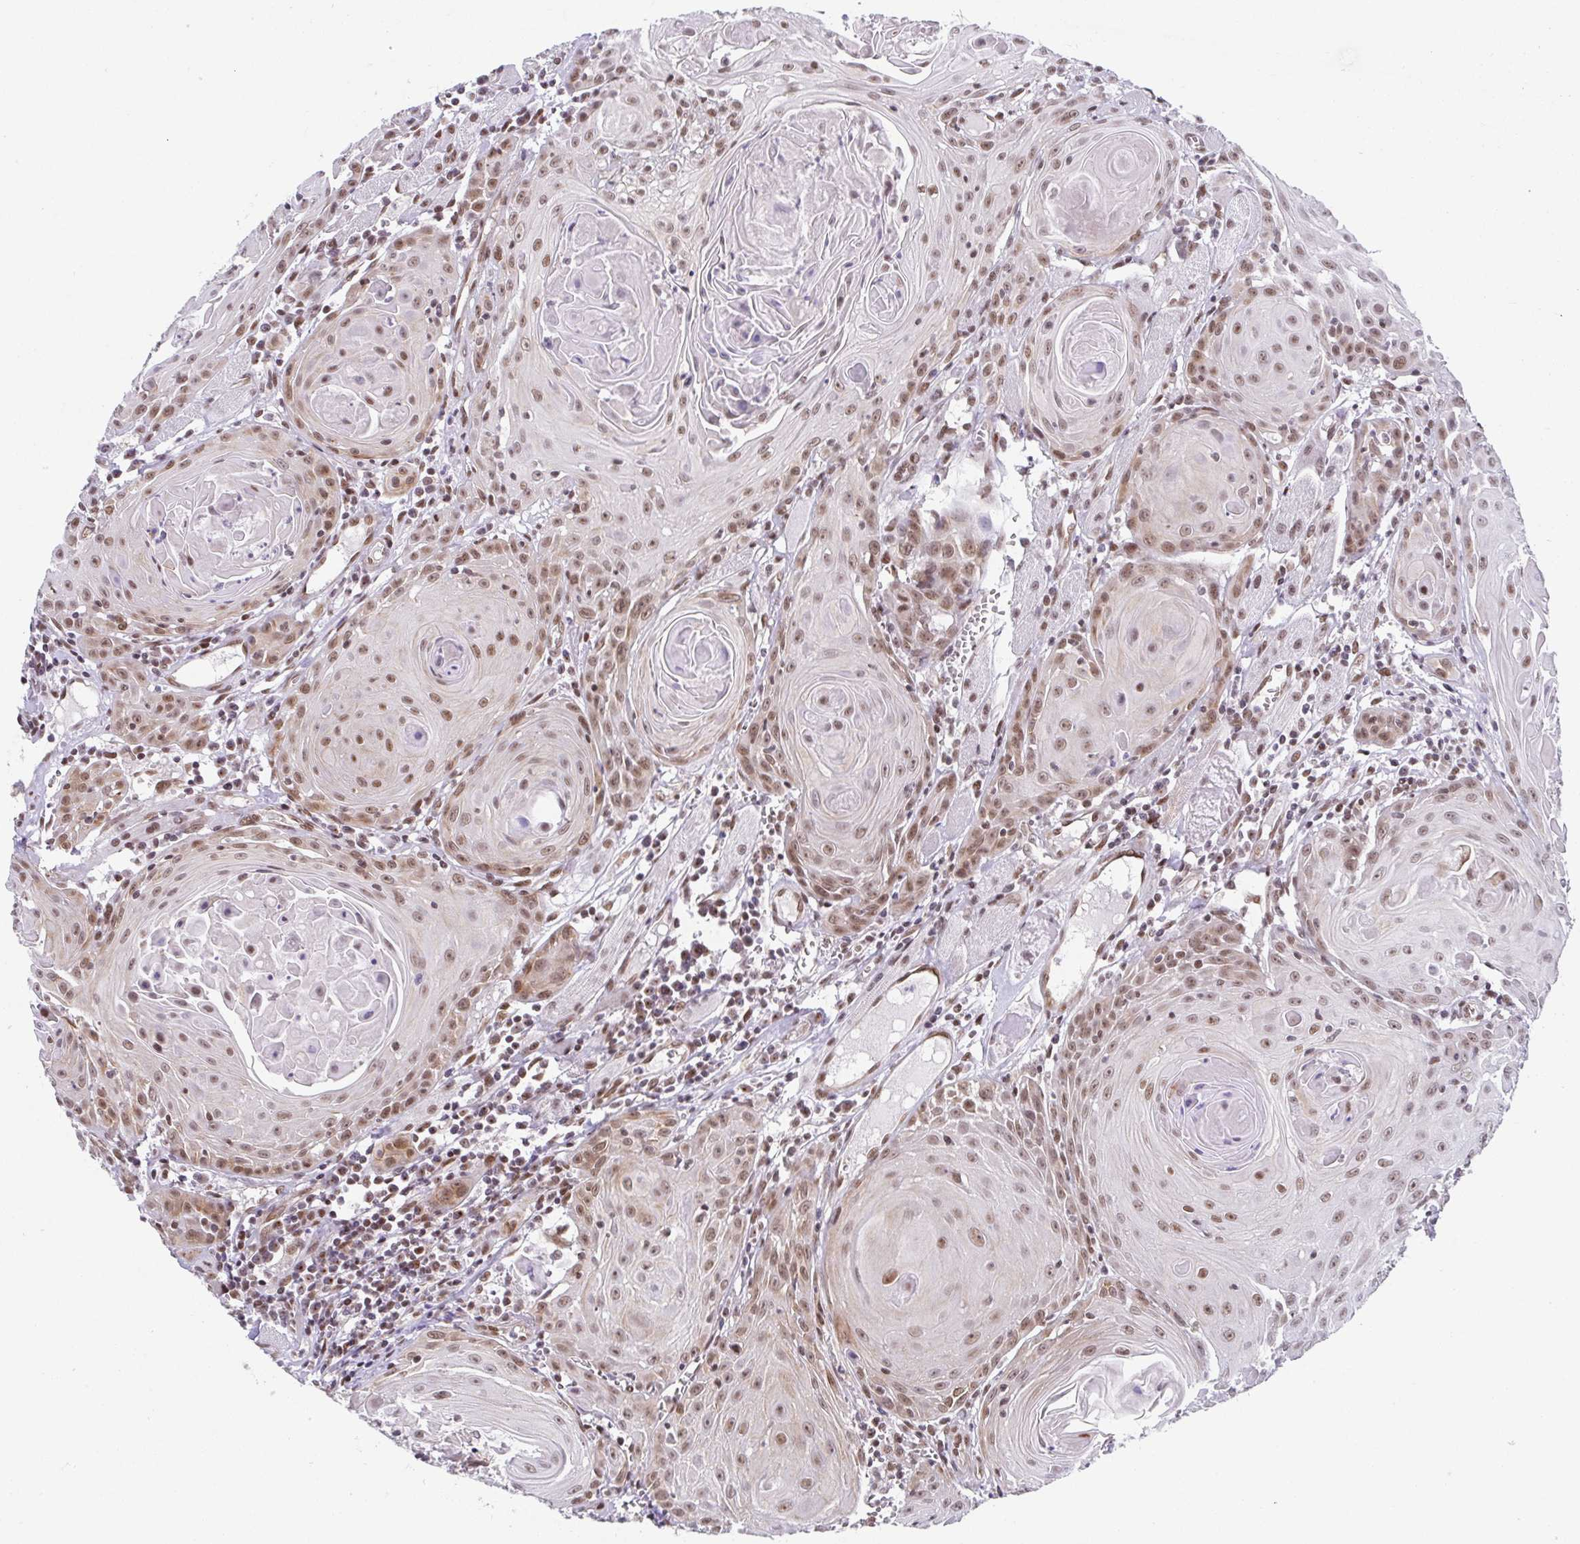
{"staining": {"intensity": "moderate", "quantity": ">75%", "location": "nuclear"}, "tissue": "head and neck cancer", "cell_type": "Tumor cells", "image_type": "cancer", "snomed": [{"axis": "morphology", "description": "Squamous cell carcinoma, NOS"}, {"axis": "topography", "description": "Head-Neck"}], "caption": "A brown stain shows moderate nuclear positivity of a protein in squamous cell carcinoma (head and neck) tumor cells.", "gene": "SLC7A10", "patient": {"sex": "female", "age": 80}}